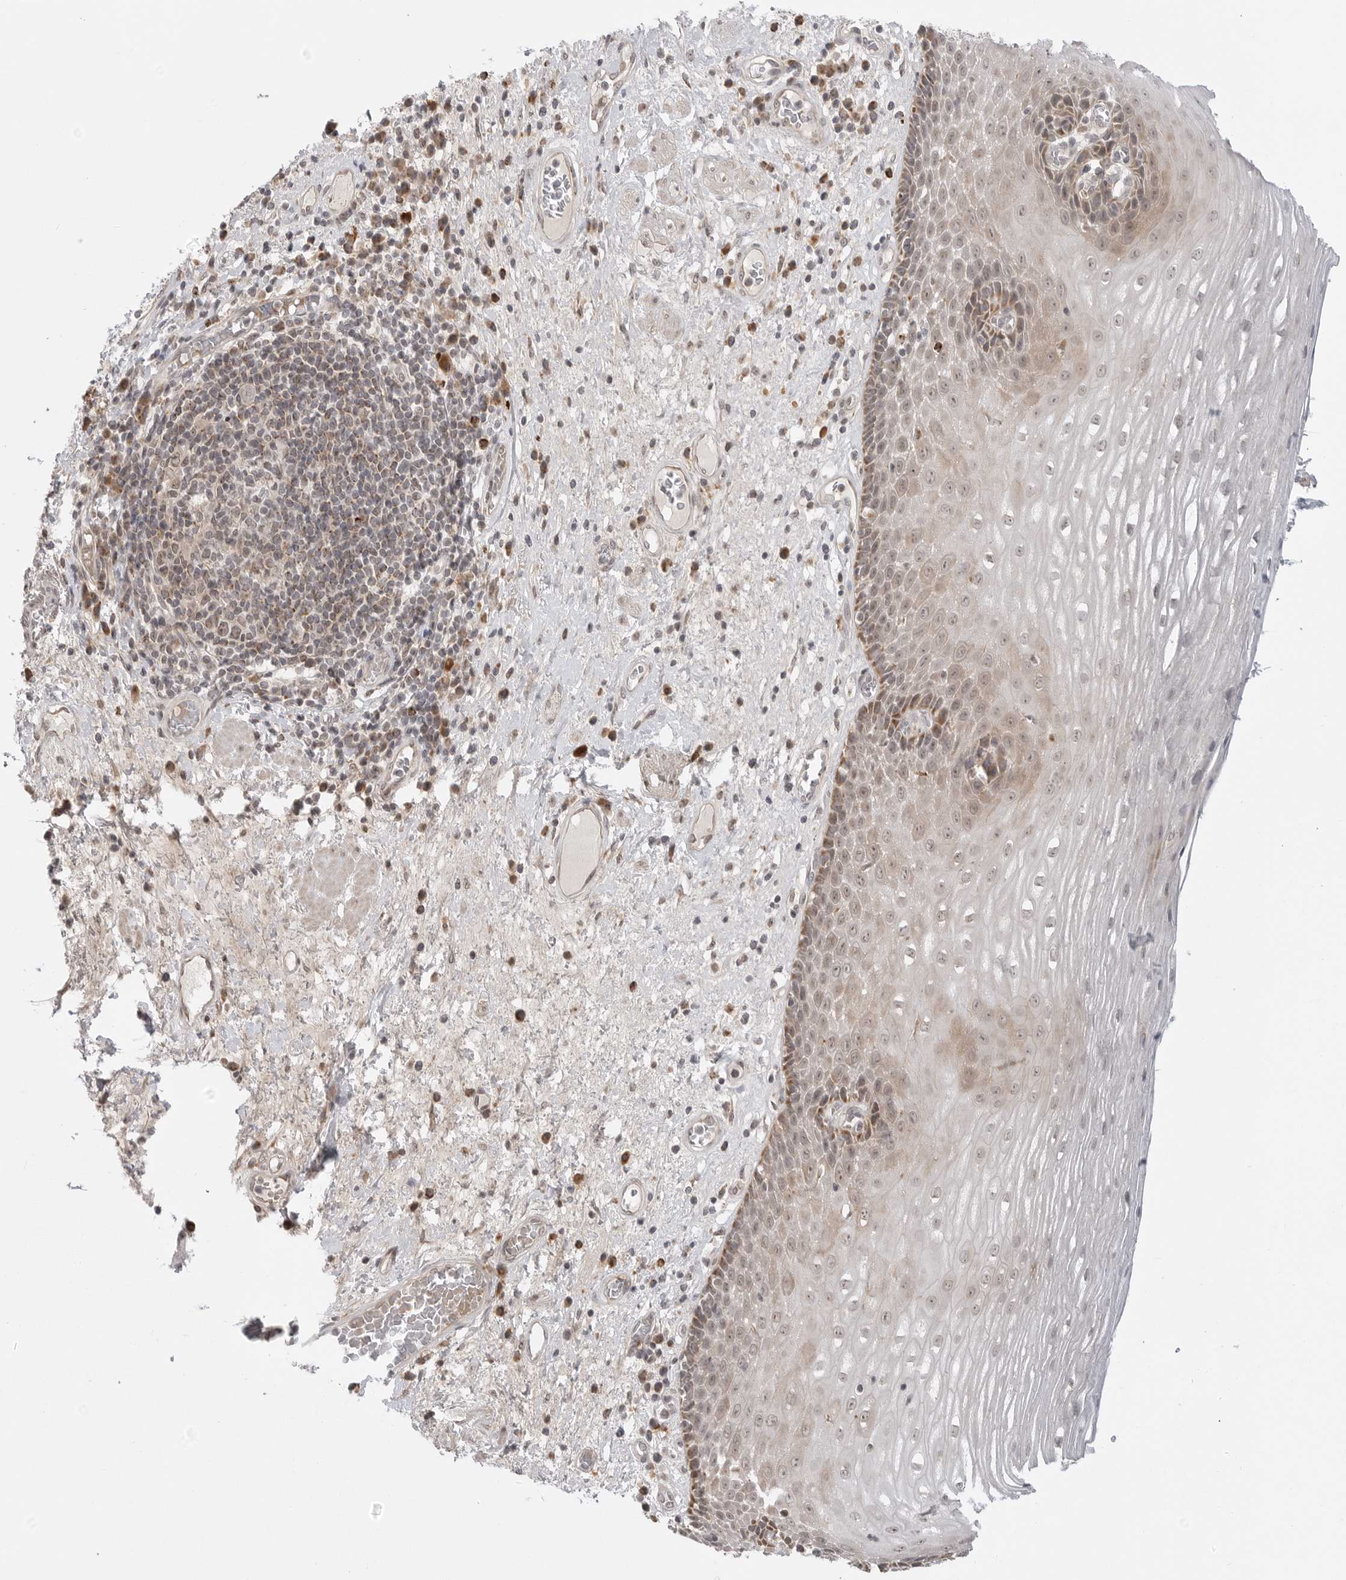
{"staining": {"intensity": "moderate", "quantity": "25%-75%", "location": "cytoplasmic/membranous,nuclear"}, "tissue": "esophagus", "cell_type": "Squamous epithelial cells", "image_type": "normal", "snomed": [{"axis": "morphology", "description": "Normal tissue, NOS"}, {"axis": "morphology", "description": "Adenocarcinoma, NOS"}, {"axis": "topography", "description": "Esophagus"}], "caption": "Brown immunohistochemical staining in unremarkable esophagus demonstrates moderate cytoplasmic/membranous,nuclear staining in about 25%-75% of squamous epithelial cells.", "gene": "KALRN", "patient": {"sex": "male", "age": 62}}